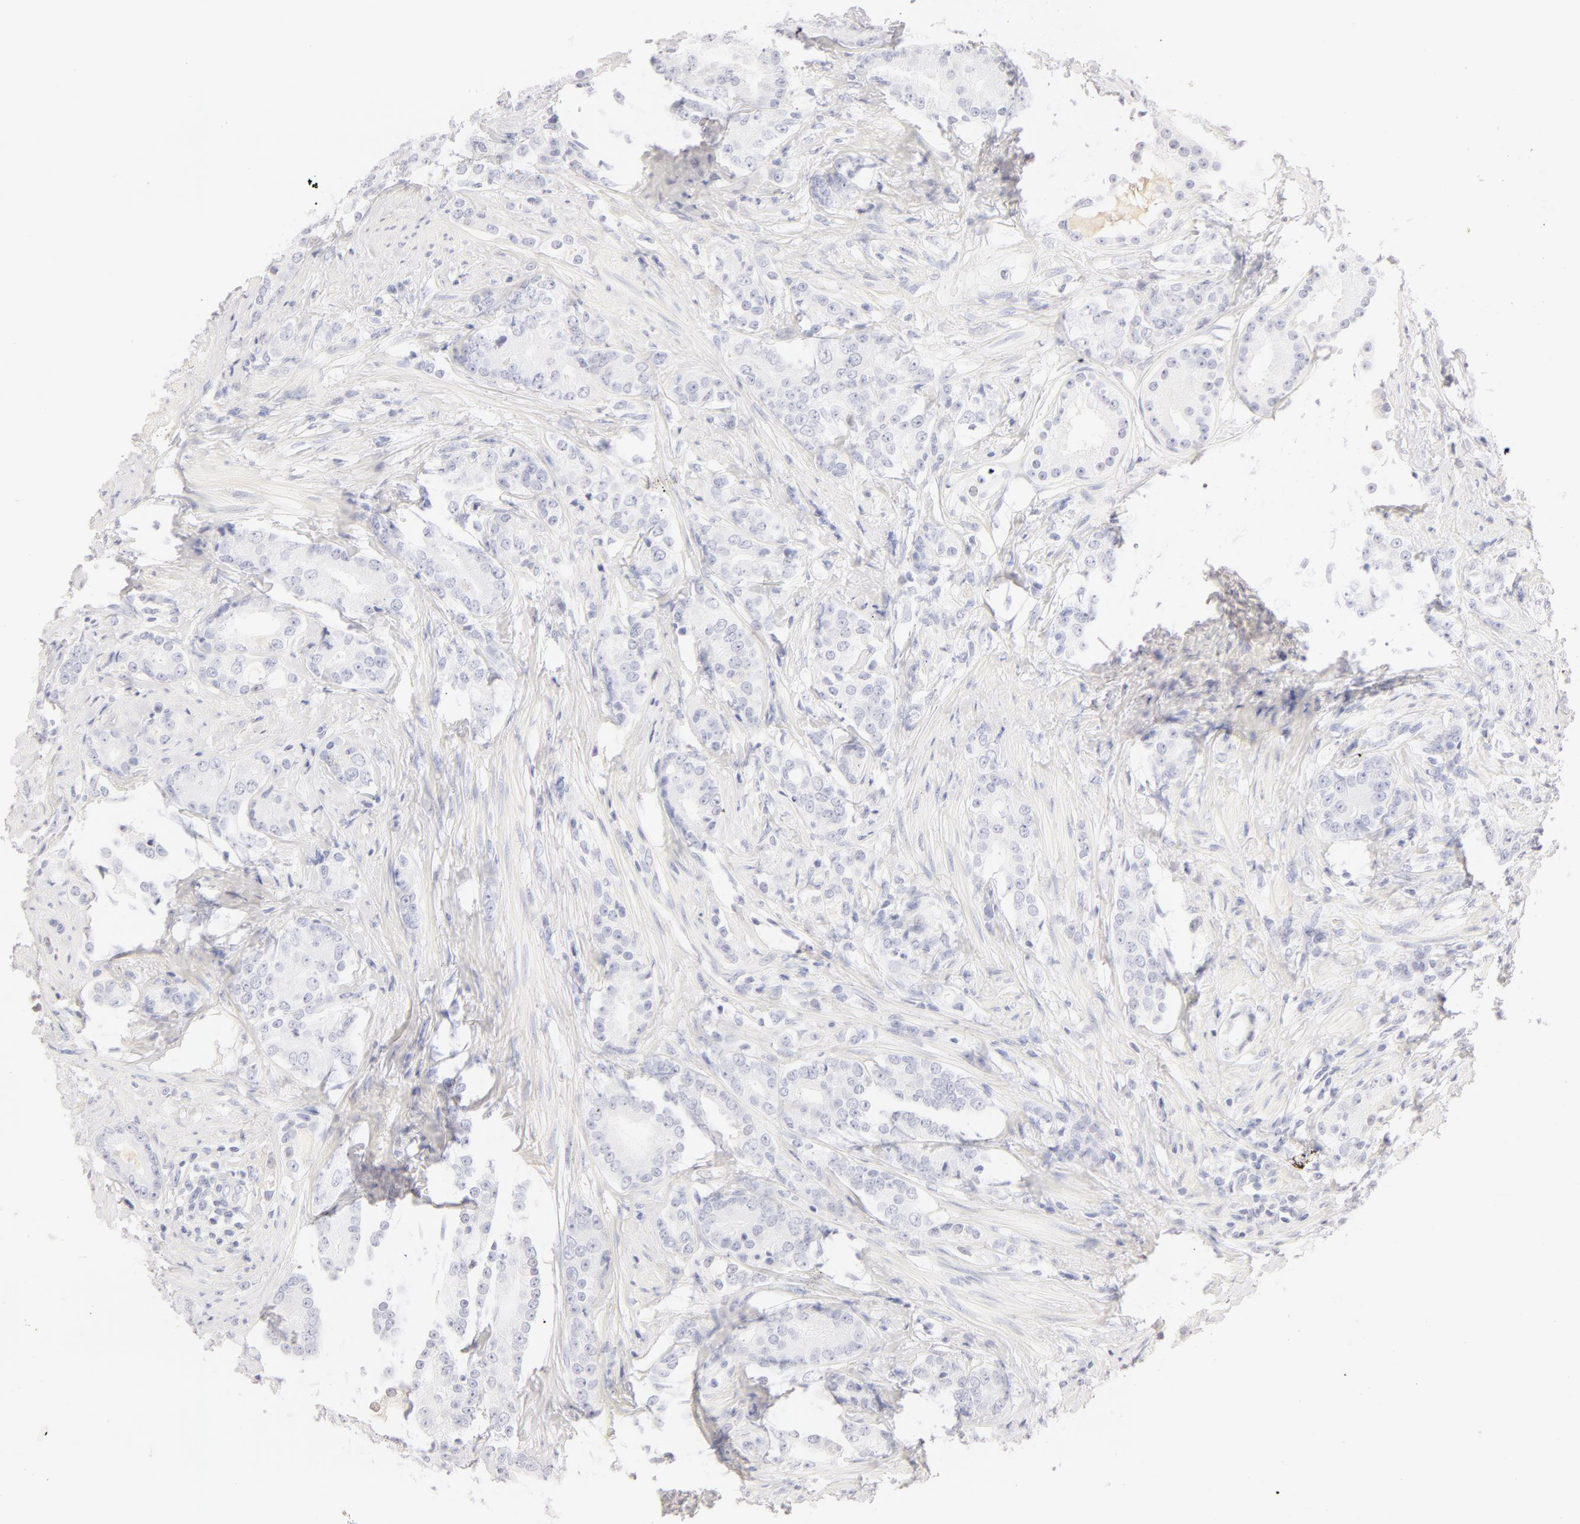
{"staining": {"intensity": "negative", "quantity": "none", "location": "none"}, "tissue": "prostate cancer", "cell_type": "Tumor cells", "image_type": "cancer", "snomed": [{"axis": "morphology", "description": "Adenocarcinoma, Medium grade"}, {"axis": "topography", "description": "Prostate"}], "caption": "Protein analysis of prostate cancer reveals no significant positivity in tumor cells.", "gene": "LGALS7B", "patient": {"sex": "male", "age": 59}}